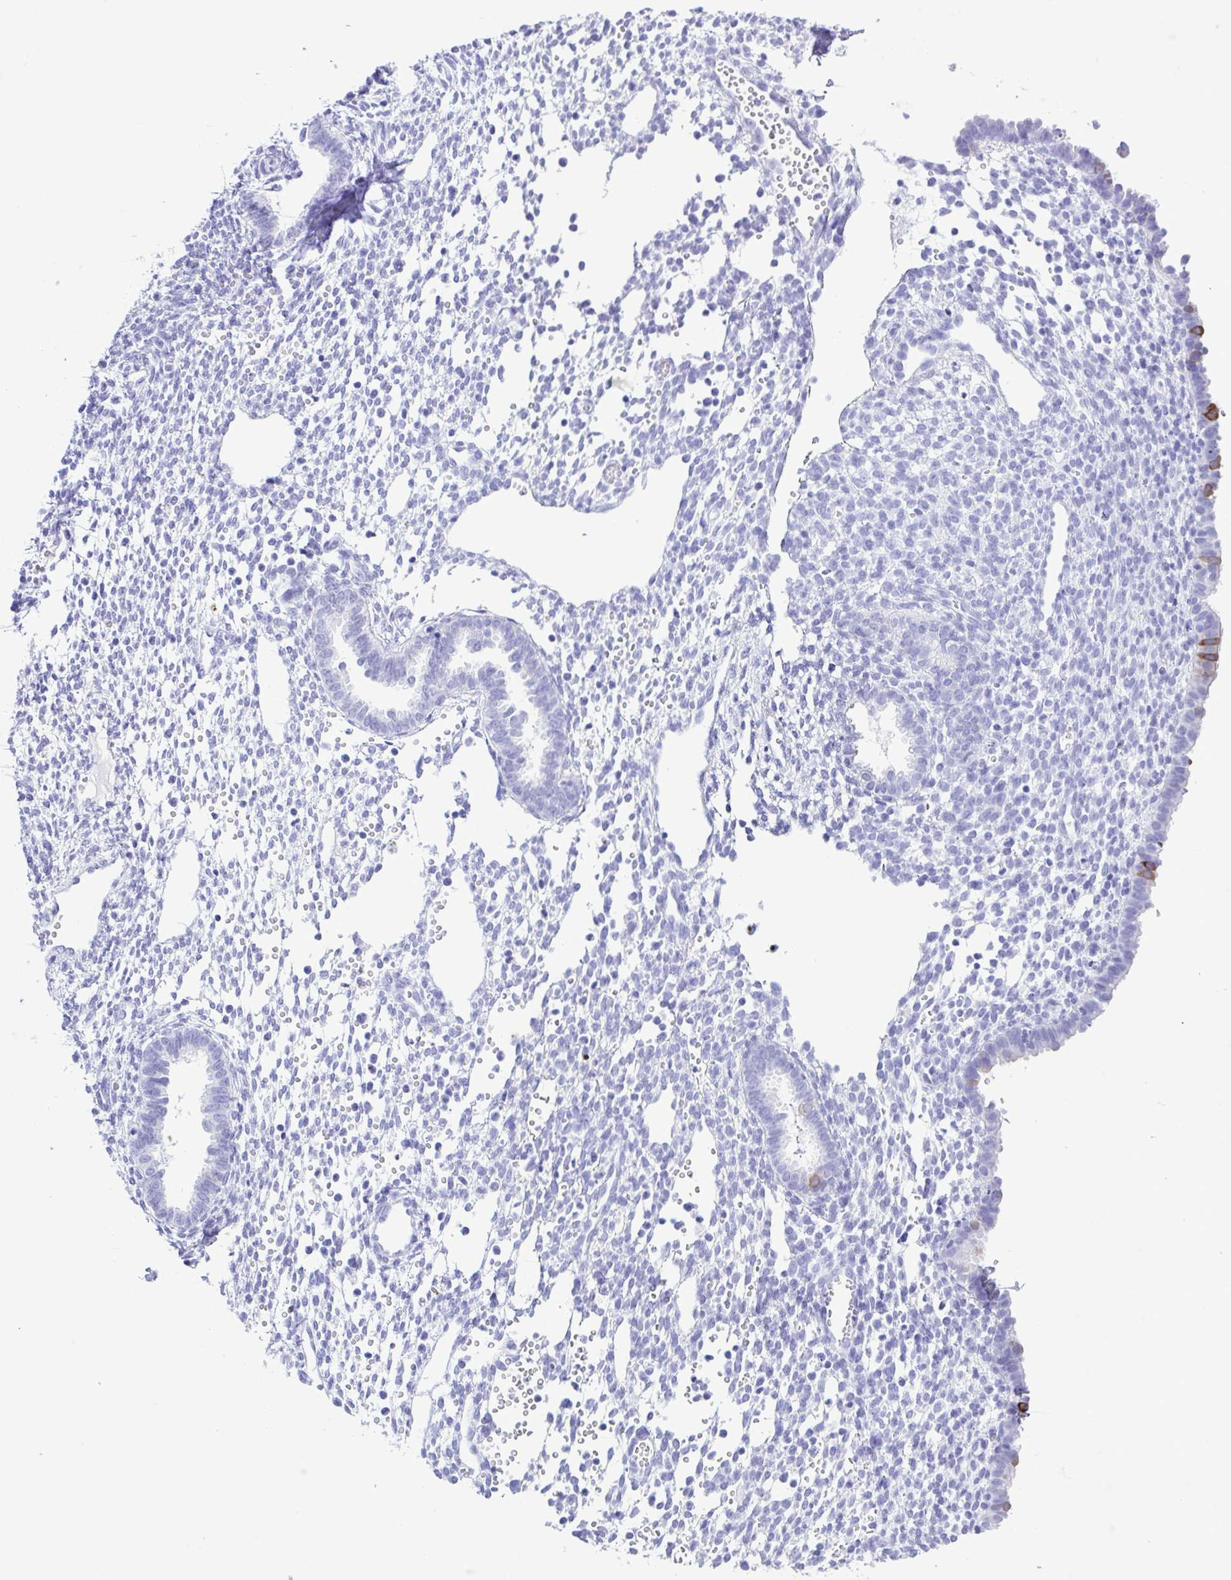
{"staining": {"intensity": "negative", "quantity": "none", "location": "none"}, "tissue": "endometrium", "cell_type": "Cells in endometrial stroma", "image_type": "normal", "snomed": [{"axis": "morphology", "description": "Normal tissue, NOS"}, {"axis": "topography", "description": "Endometrium"}], "caption": "Immunohistochemistry (IHC) image of normal endometrium stained for a protein (brown), which exhibits no staining in cells in endometrial stroma.", "gene": "ERP27", "patient": {"sex": "female", "age": 36}}